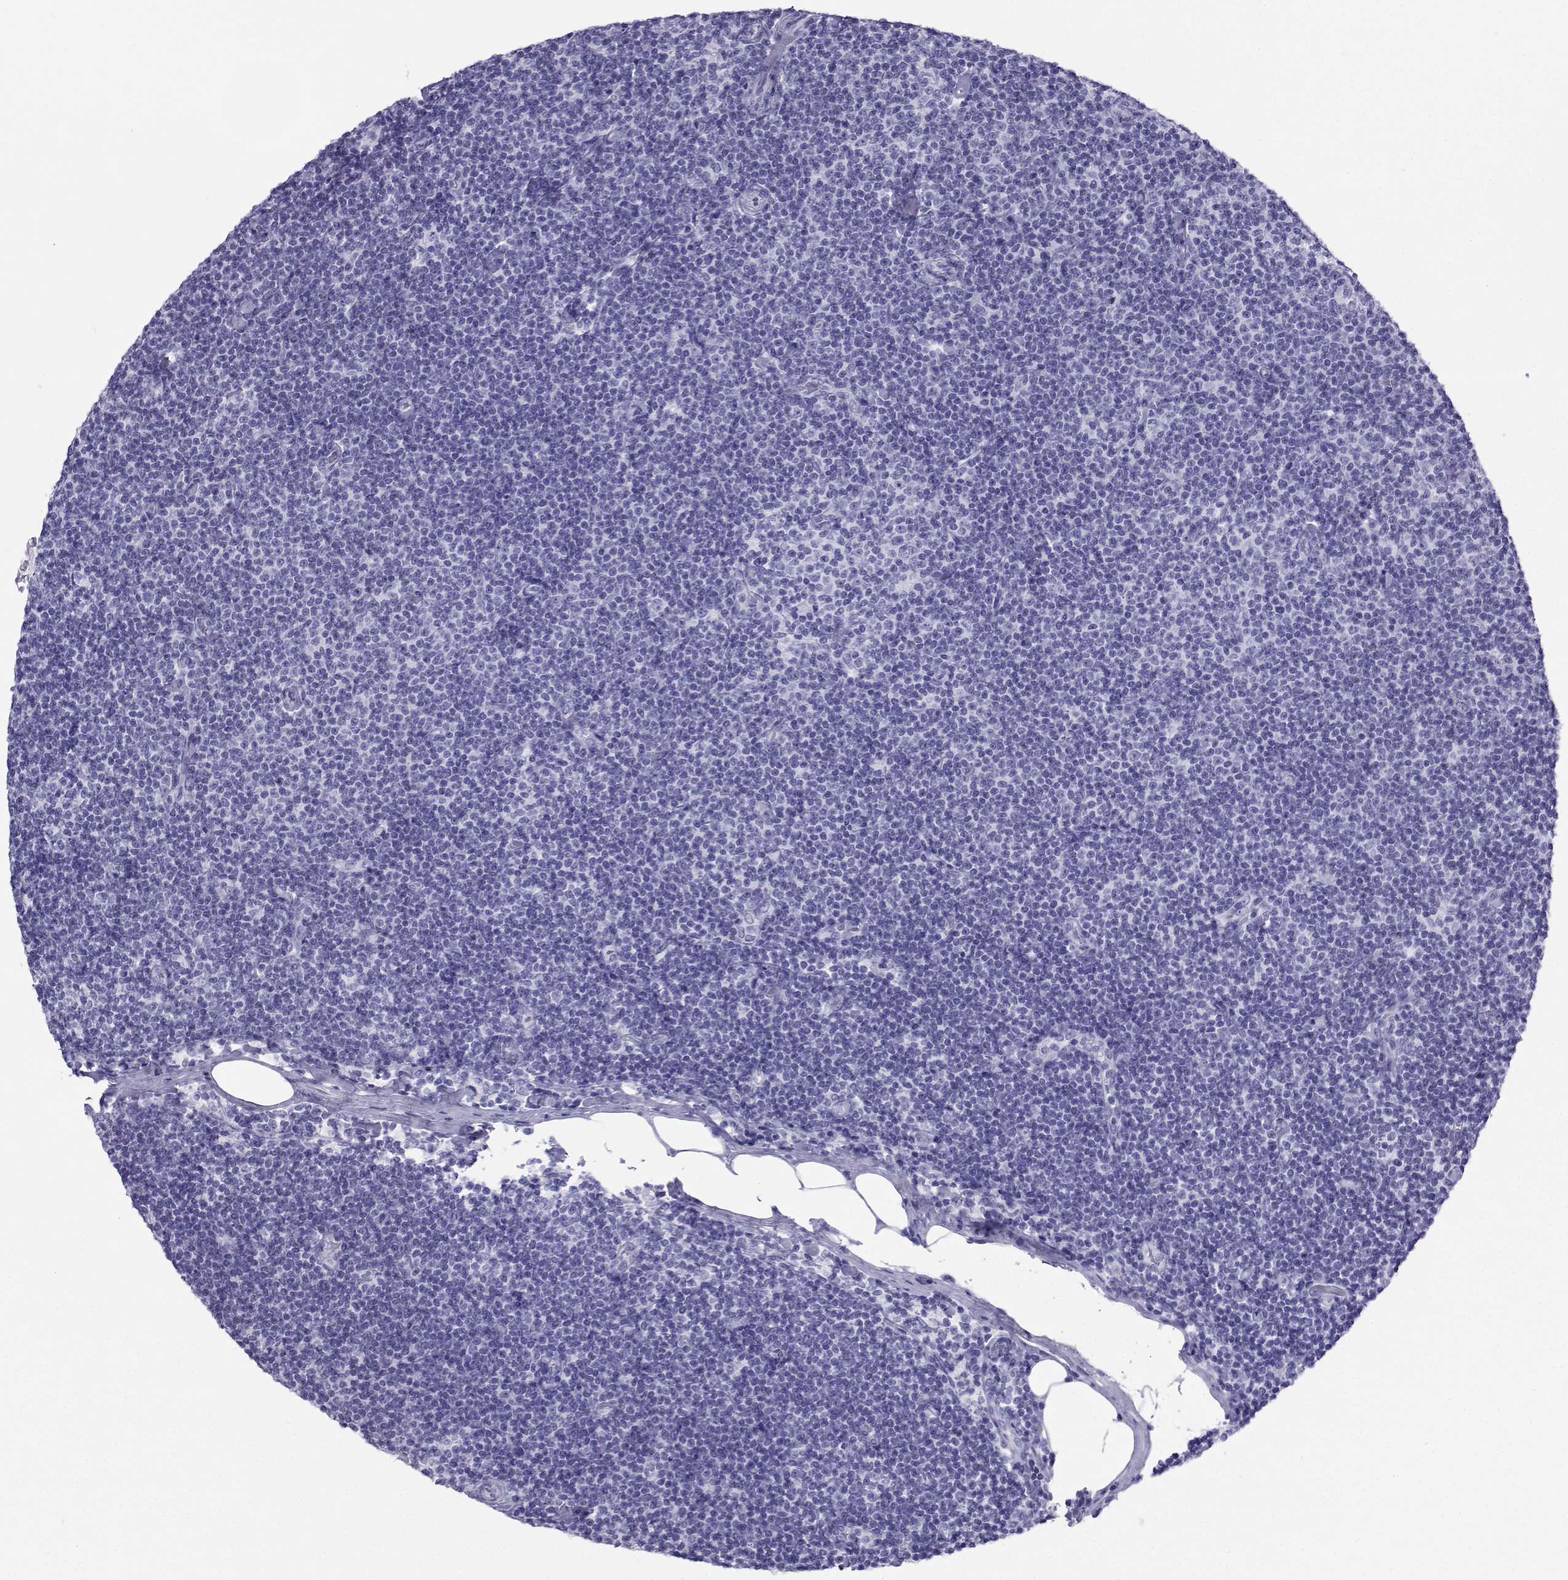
{"staining": {"intensity": "negative", "quantity": "none", "location": "none"}, "tissue": "lymphoma", "cell_type": "Tumor cells", "image_type": "cancer", "snomed": [{"axis": "morphology", "description": "Malignant lymphoma, non-Hodgkin's type, Low grade"}, {"axis": "topography", "description": "Lymph node"}], "caption": "Immunohistochemistry (IHC) histopathology image of neoplastic tissue: lymphoma stained with DAB (3,3'-diaminobenzidine) displays no significant protein expression in tumor cells. (DAB (3,3'-diaminobenzidine) immunohistochemistry, high magnification).", "gene": "LORICRIN", "patient": {"sex": "male", "age": 81}}